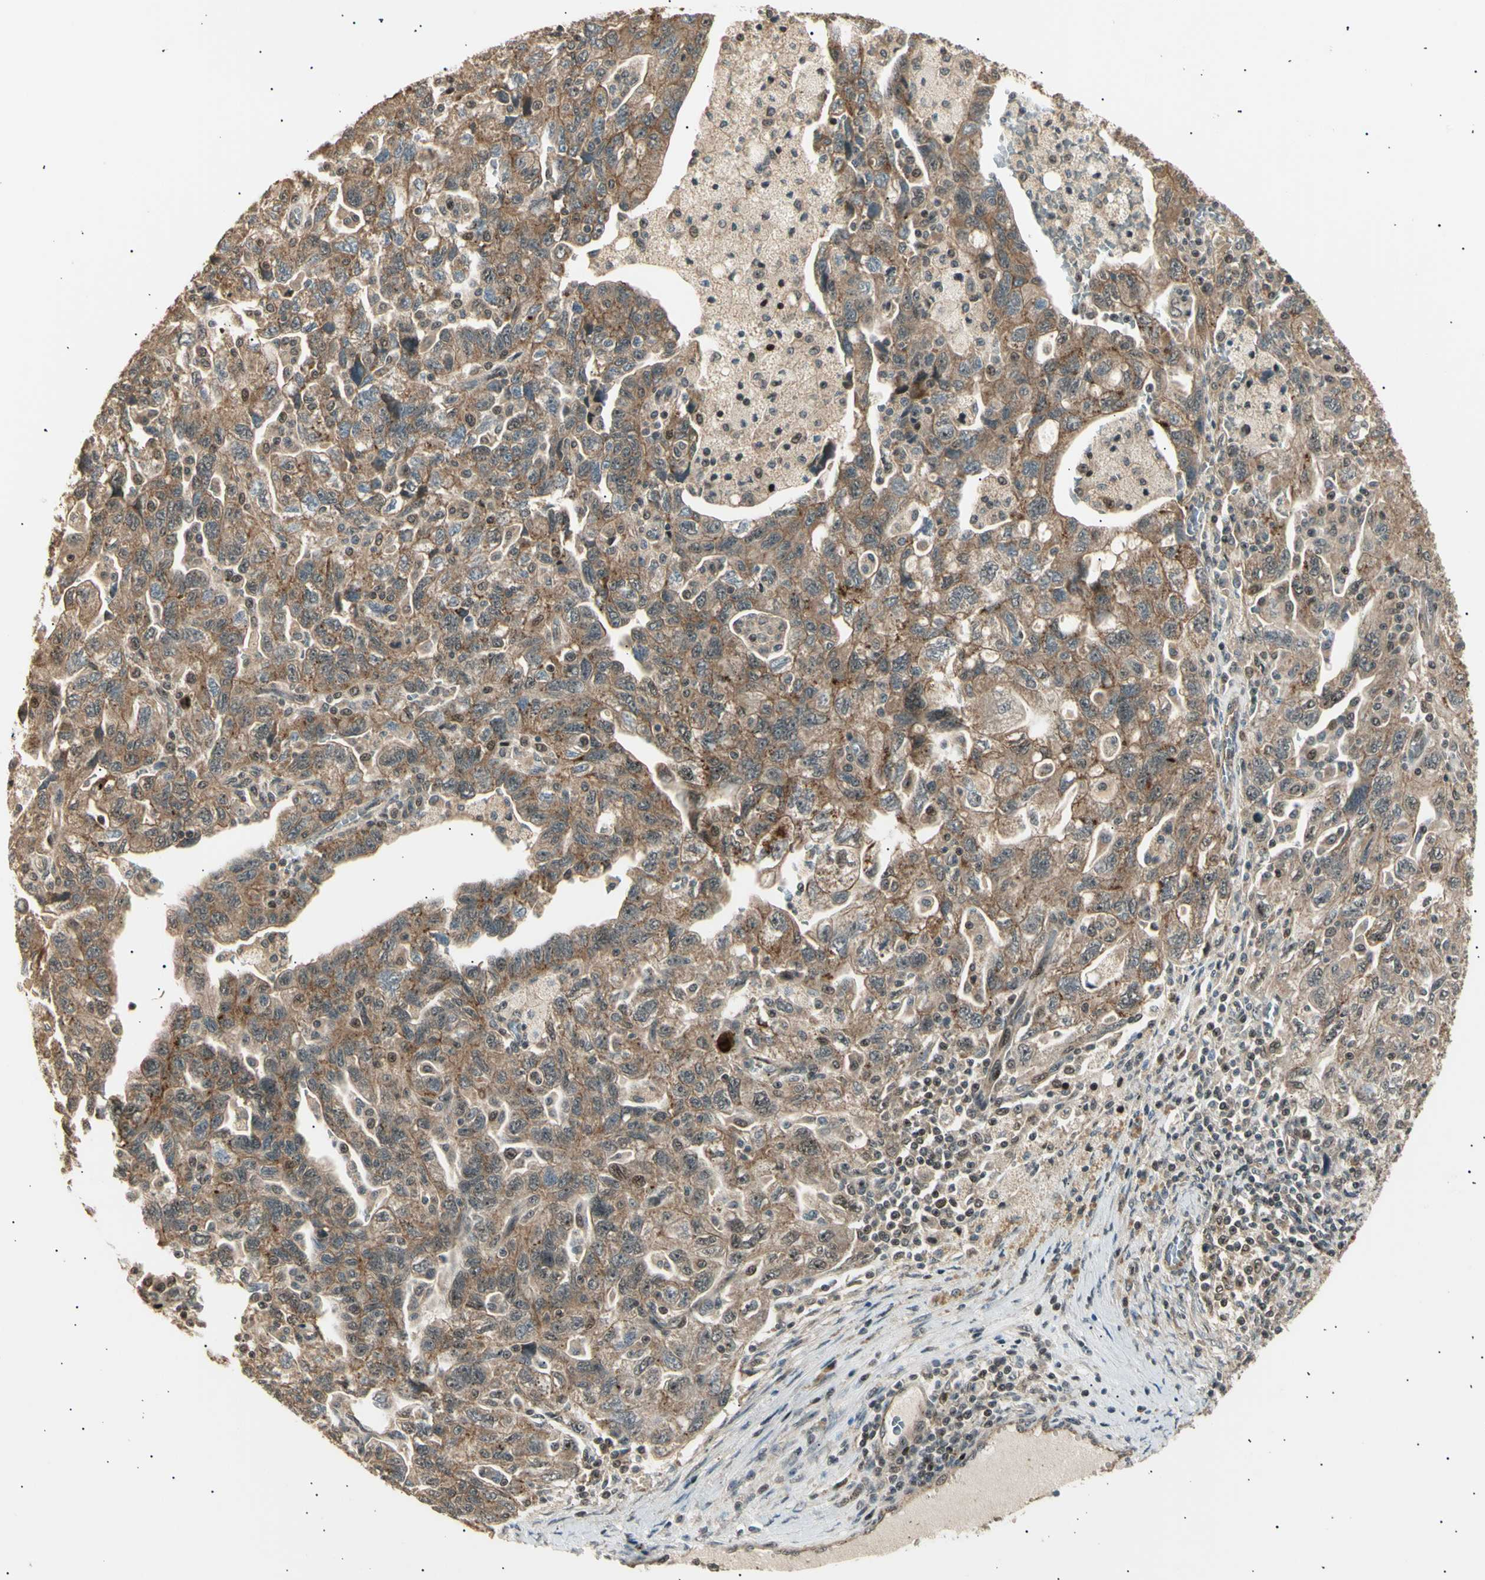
{"staining": {"intensity": "moderate", "quantity": "25%-75%", "location": "cytoplasmic/membranous"}, "tissue": "ovarian cancer", "cell_type": "Tumor cells", "image_type": "cancer", "snomed": [{"axis": "morphology", "description": "Carcinoma, NOS"}, {"axis": "morphology", "description": "Cystadenocarcinoma, serous, NOS"}, {"axis": "topography", "description": "Ovary"}], "caption": "Immunohistochemical staining of serous cystadenocarcinoma (ovarian) shows medium levels of moderate cytoplasmic/membranous protein staining in about 25%-75% of tumor cells.", "gene": "NUAK2", "patient": {"sex": "female", "age": 69}}